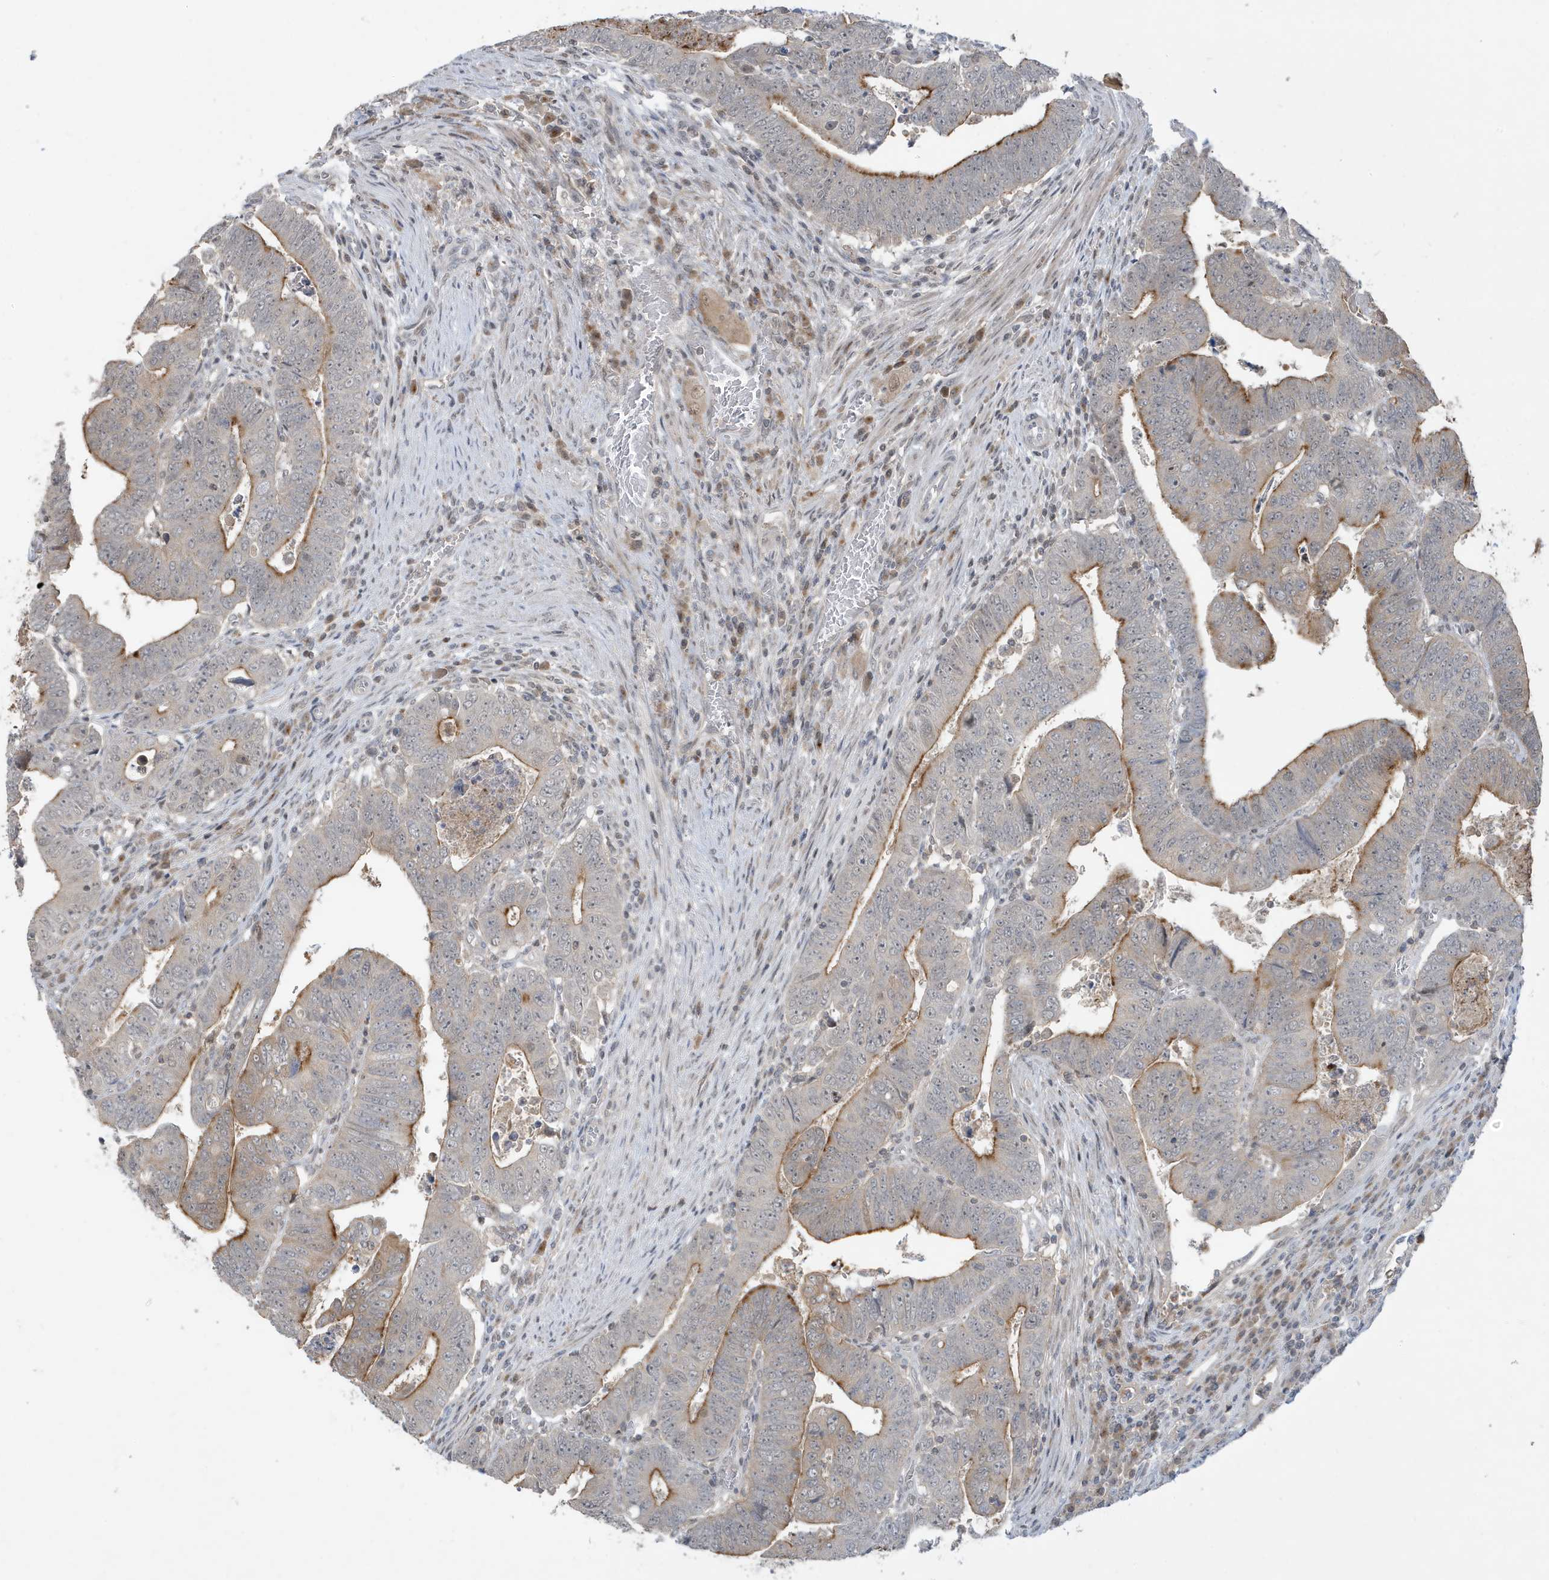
{"staining": {"intensity": "moderate", "quantity": "25%-75%", "location": "cytoplasmic/membranous"}, "tissue": "colorectal cancer", "cell_type": "Tumor cells", "image_type": "cancer", "snomed": [{"axis": "morphology", "description": "Normal tissue, NOS"}, {"axis": "morphology", "description": "Adenocarcinoma, NOS"}, {"axis": "topography", "description": "Rectum"}], "caption": "The photomicrograph exhibits staining of colorectal adenocarcinoma, revealing moderate cytoplasmic/membranous protein staining (brown color) within tumor cells.", "gene": "PRRT3", "patient": {"sex": "female", "age": 65}}